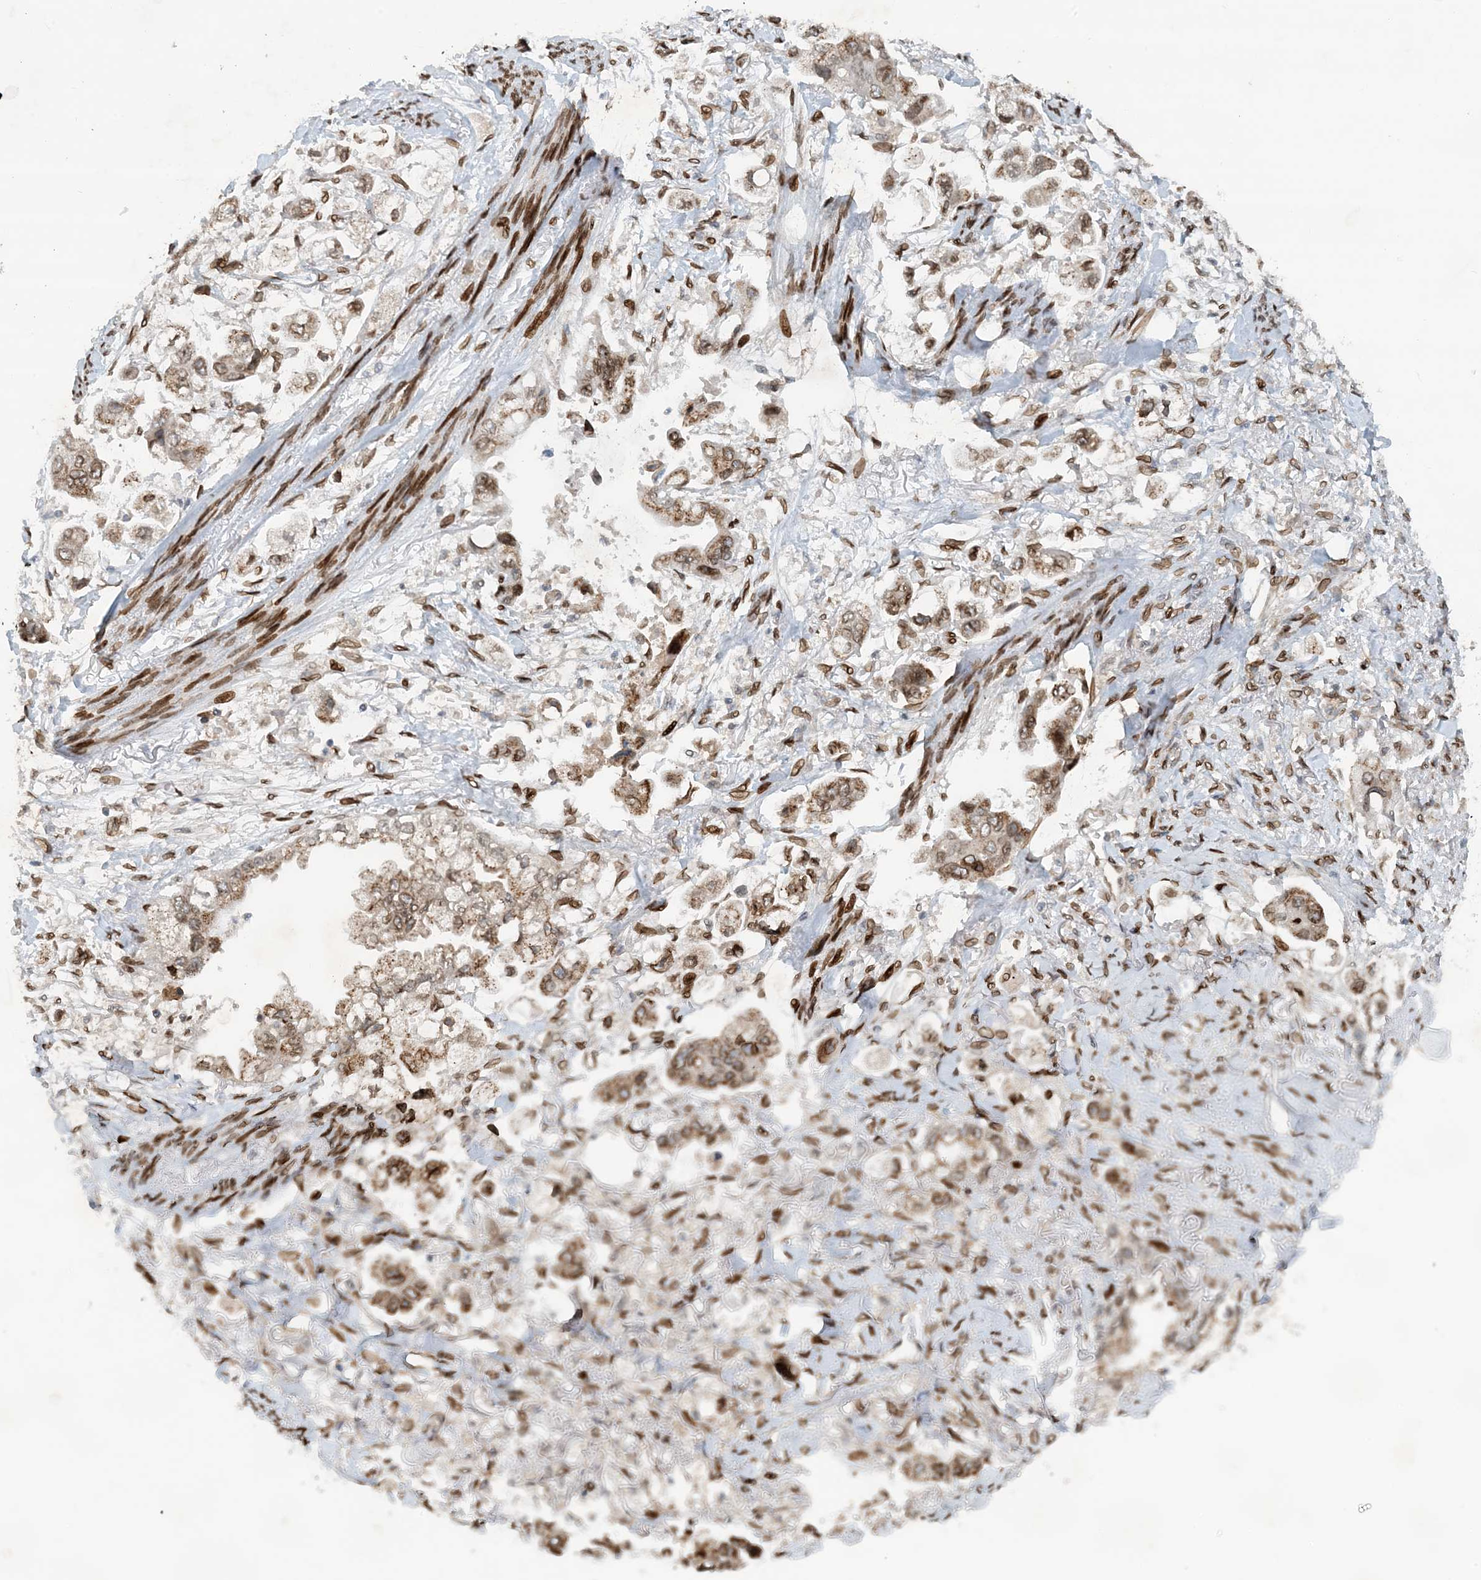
{"staining": {"intensity": "strong", "quantity": "25%-75%", "location": "cytoplasmic/membranous"}, "tissue": "stomach cancer", "cell_type": "Tumor cells", "image_type": "cancer", "snomed": [{"axis": "morphology", "description": "Adenocarcinoma, NOS"}, {"axis": "topography", "description": "Stomach"}], "caption": "Immunohistochemical staining of human stomach adenocarcinoma shows high levels of strong cytoplasmic/membranous positivity in approximately 25%-75% of tumor cells.", "gene": "SLC35A2", "patient": {"sex": "male", "age": 62}}